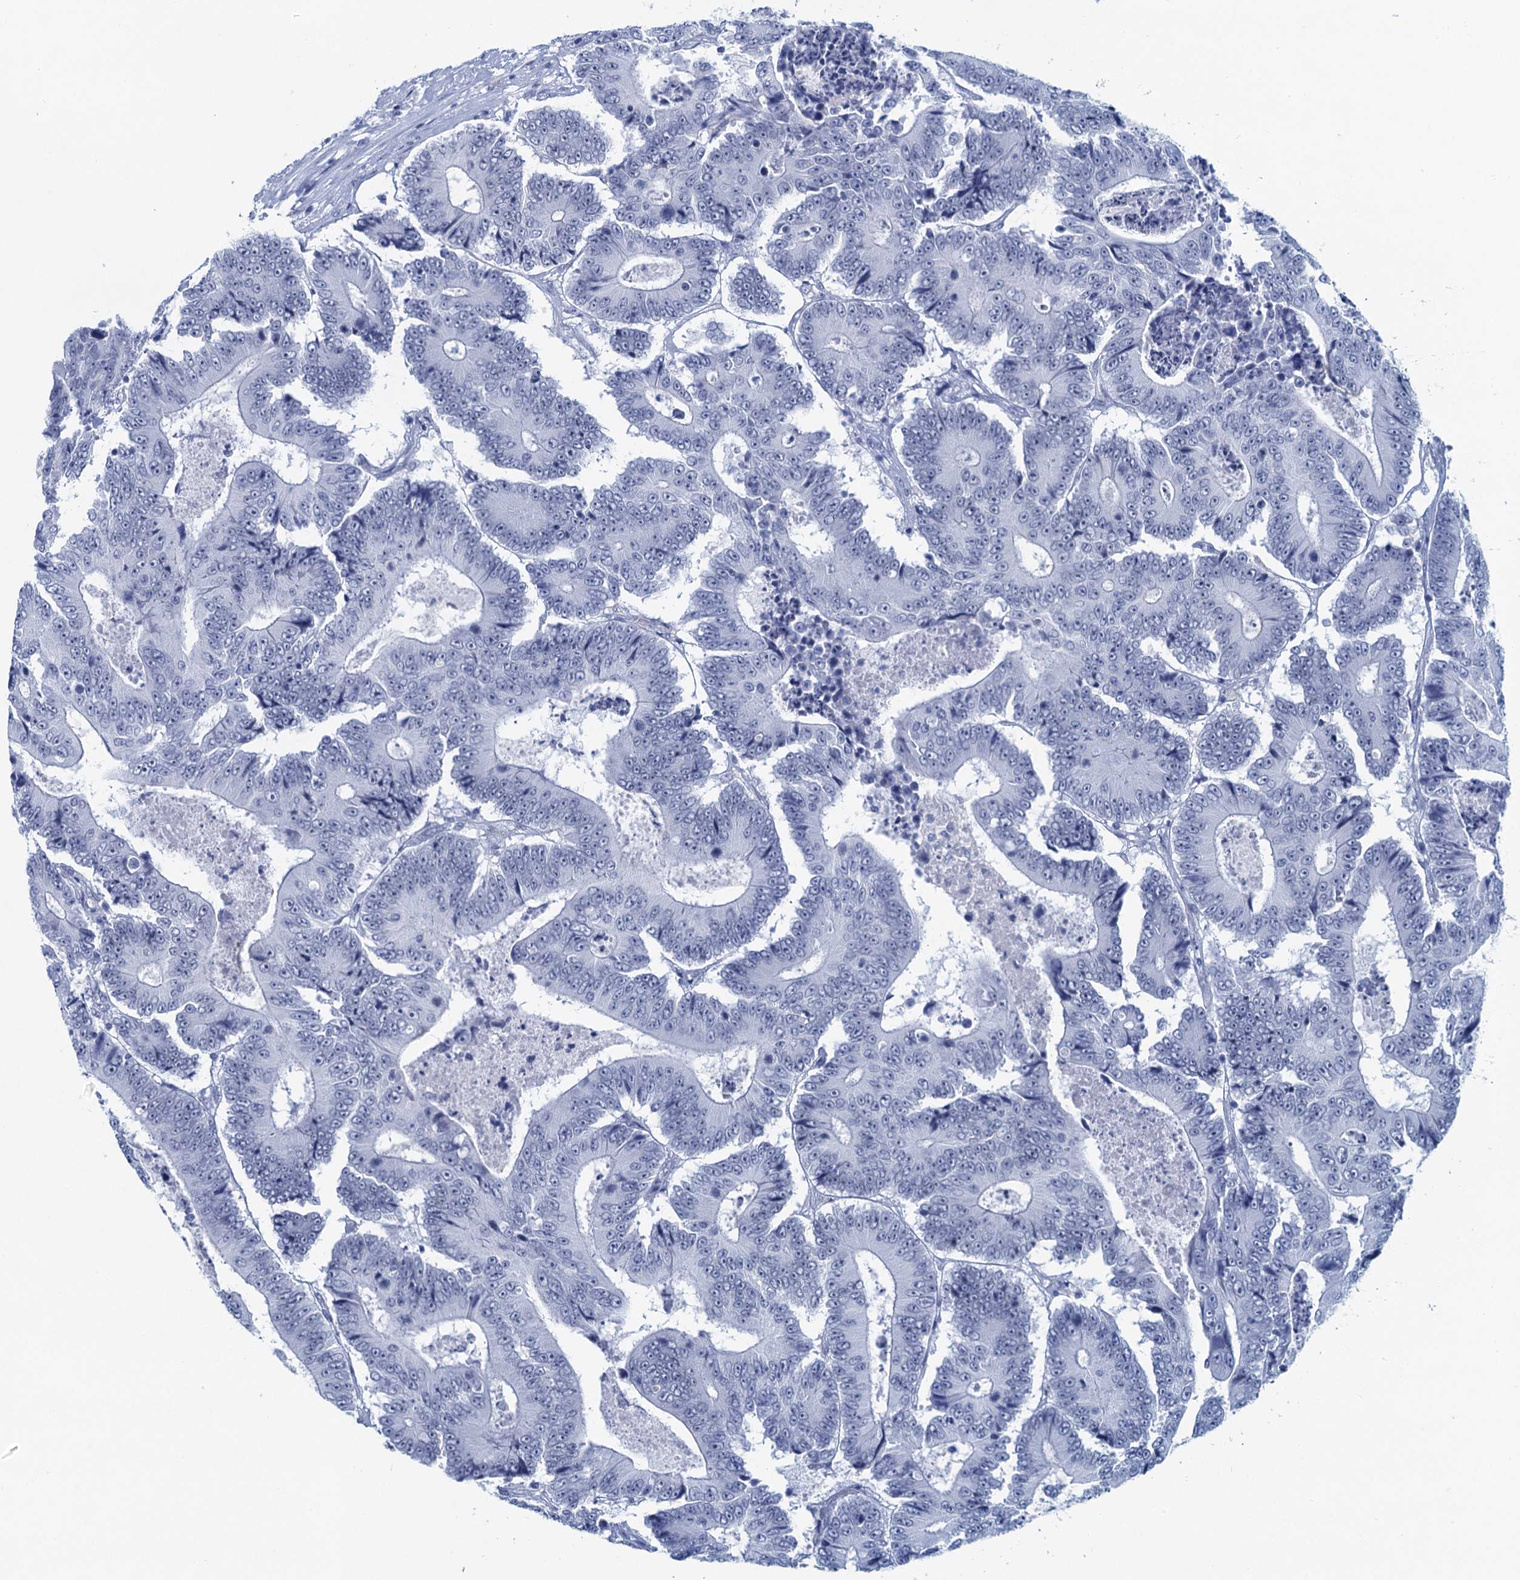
{"staining": {"intensity": "negative", "quantity": "none", "location": "none"}, "tissue": "colorectal cancer", "cell_type": "Tumor cells", "image_type": "cancer", "snomed": [{"axis": "morphology", "description": "Adenocarcinoma, NOS"}, {"axis": "topography", "description": "Colon"}], "caption": "Histopathology image shows no significant protein staining in tumor cells of colorectal cancer.", "gene": "HAPSTR1", "patient": {"sex": "male", "age": 83}}